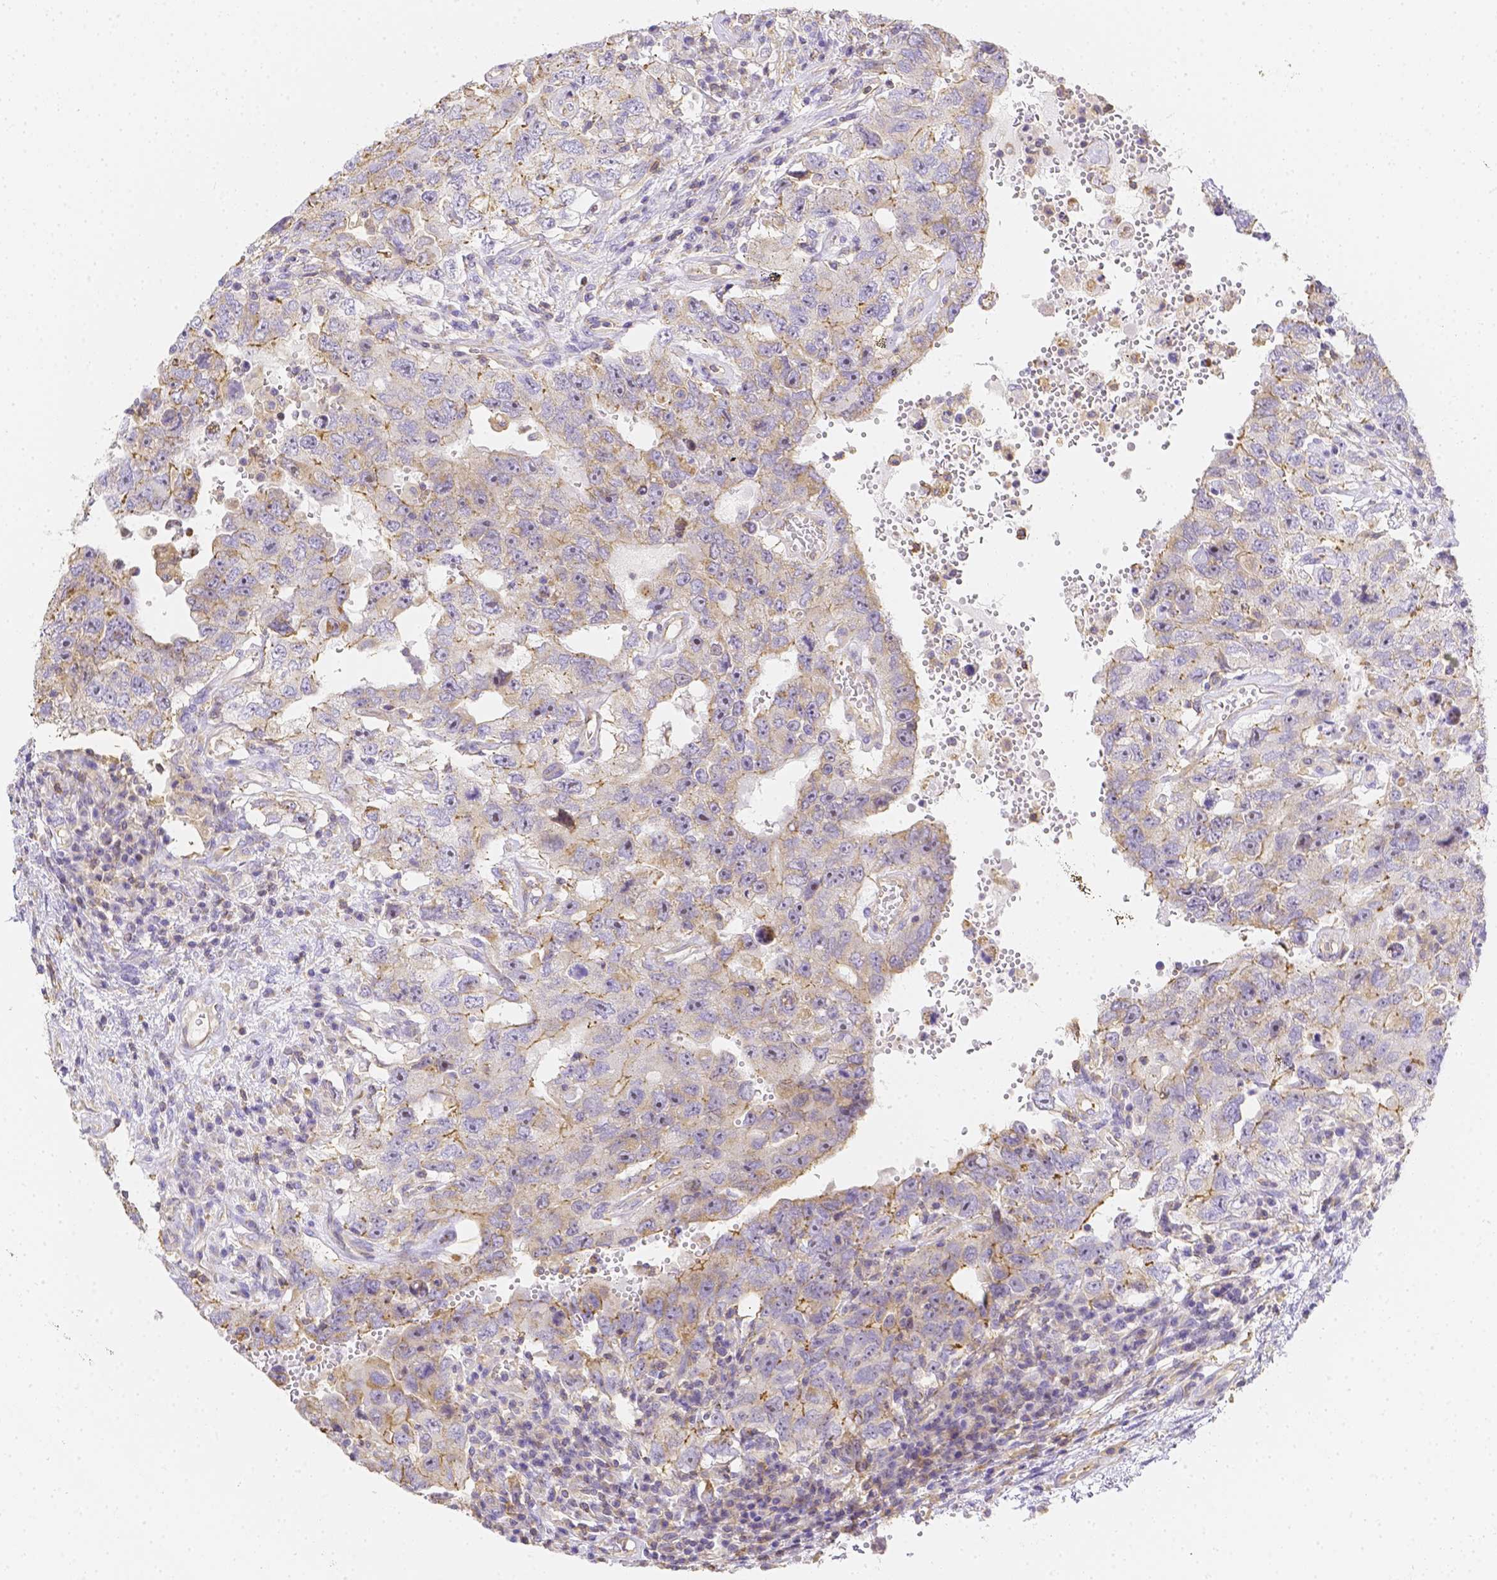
{"staining": {"intensity": "weak", "quantity": "25%-75%", "location": "cytoplasmic/membranous"}, "tissue": "testis cancer", "cell_type": "Tumor cells", "image_type": "cancer", "snomed": [{"axis": "morphology", "description": "Carcinoma, Embryonal, NOS"}, {"axis": "topography", "description": "Testis"}], "caption": "Testis cancer (embryonal carcinoma) stained with a protein marker reveals weak staining in tumor cells.", "gene": "ASAH2", "patient": {"sex": "male", "age": 26}}